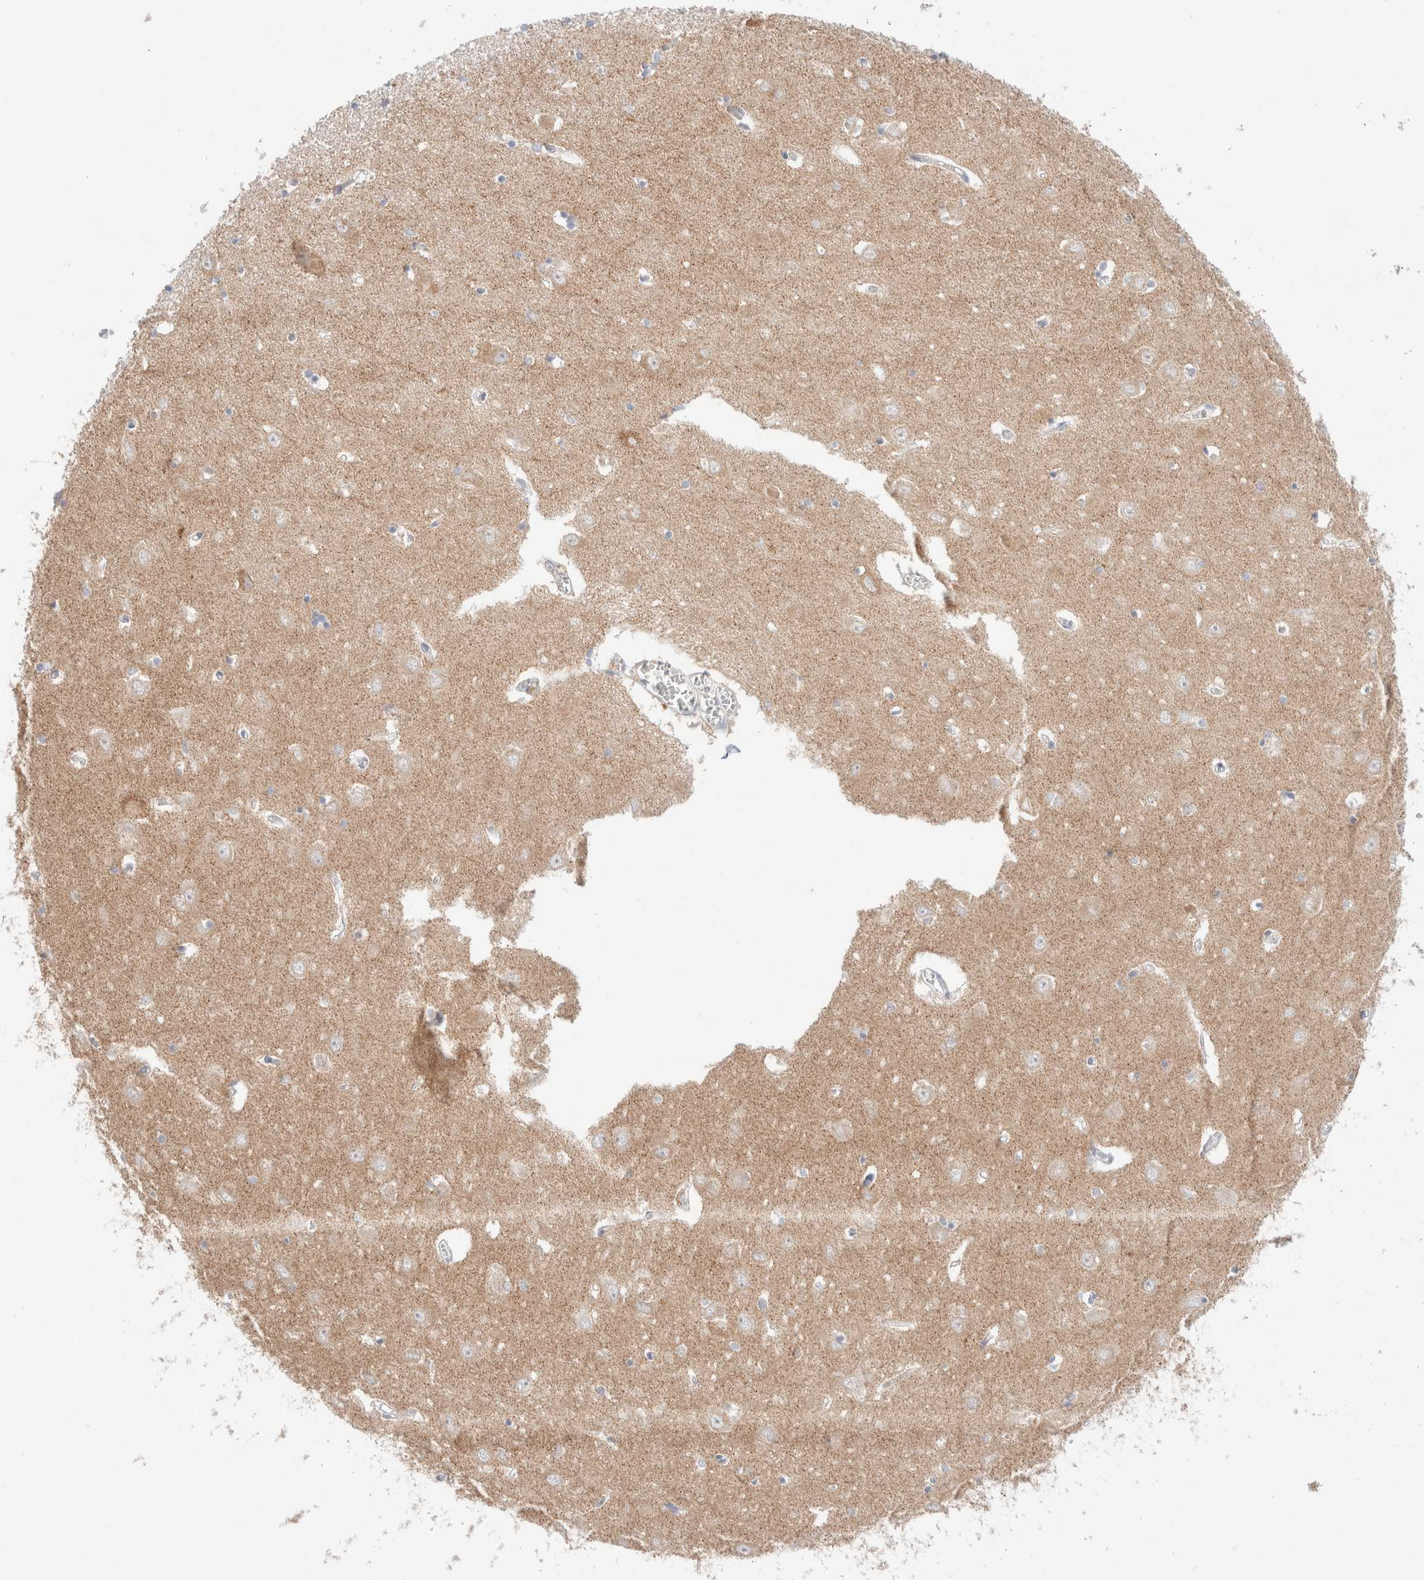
{"staining": {"intensity": "weak", "quantity": "25%-75%", "location": "cytoplasmic/membranous"}, "tissue": "hippocampus", "cell_type": "Glial cells", "image_type": "normal", "snomed": [{"axis": "morphology", "description": "Normal tissue, NOS"}, {"axis": "topography", "description": "Hippocampus"}], "caption": "Brown immunohistochemical staining in benign hippocampus reveals weak cytoplasmic/membranous positivity in approximately 25%-75% of glial cells.", "gene": "ATP6V1C1", "patient": {"sex": "male", "age": 70}}